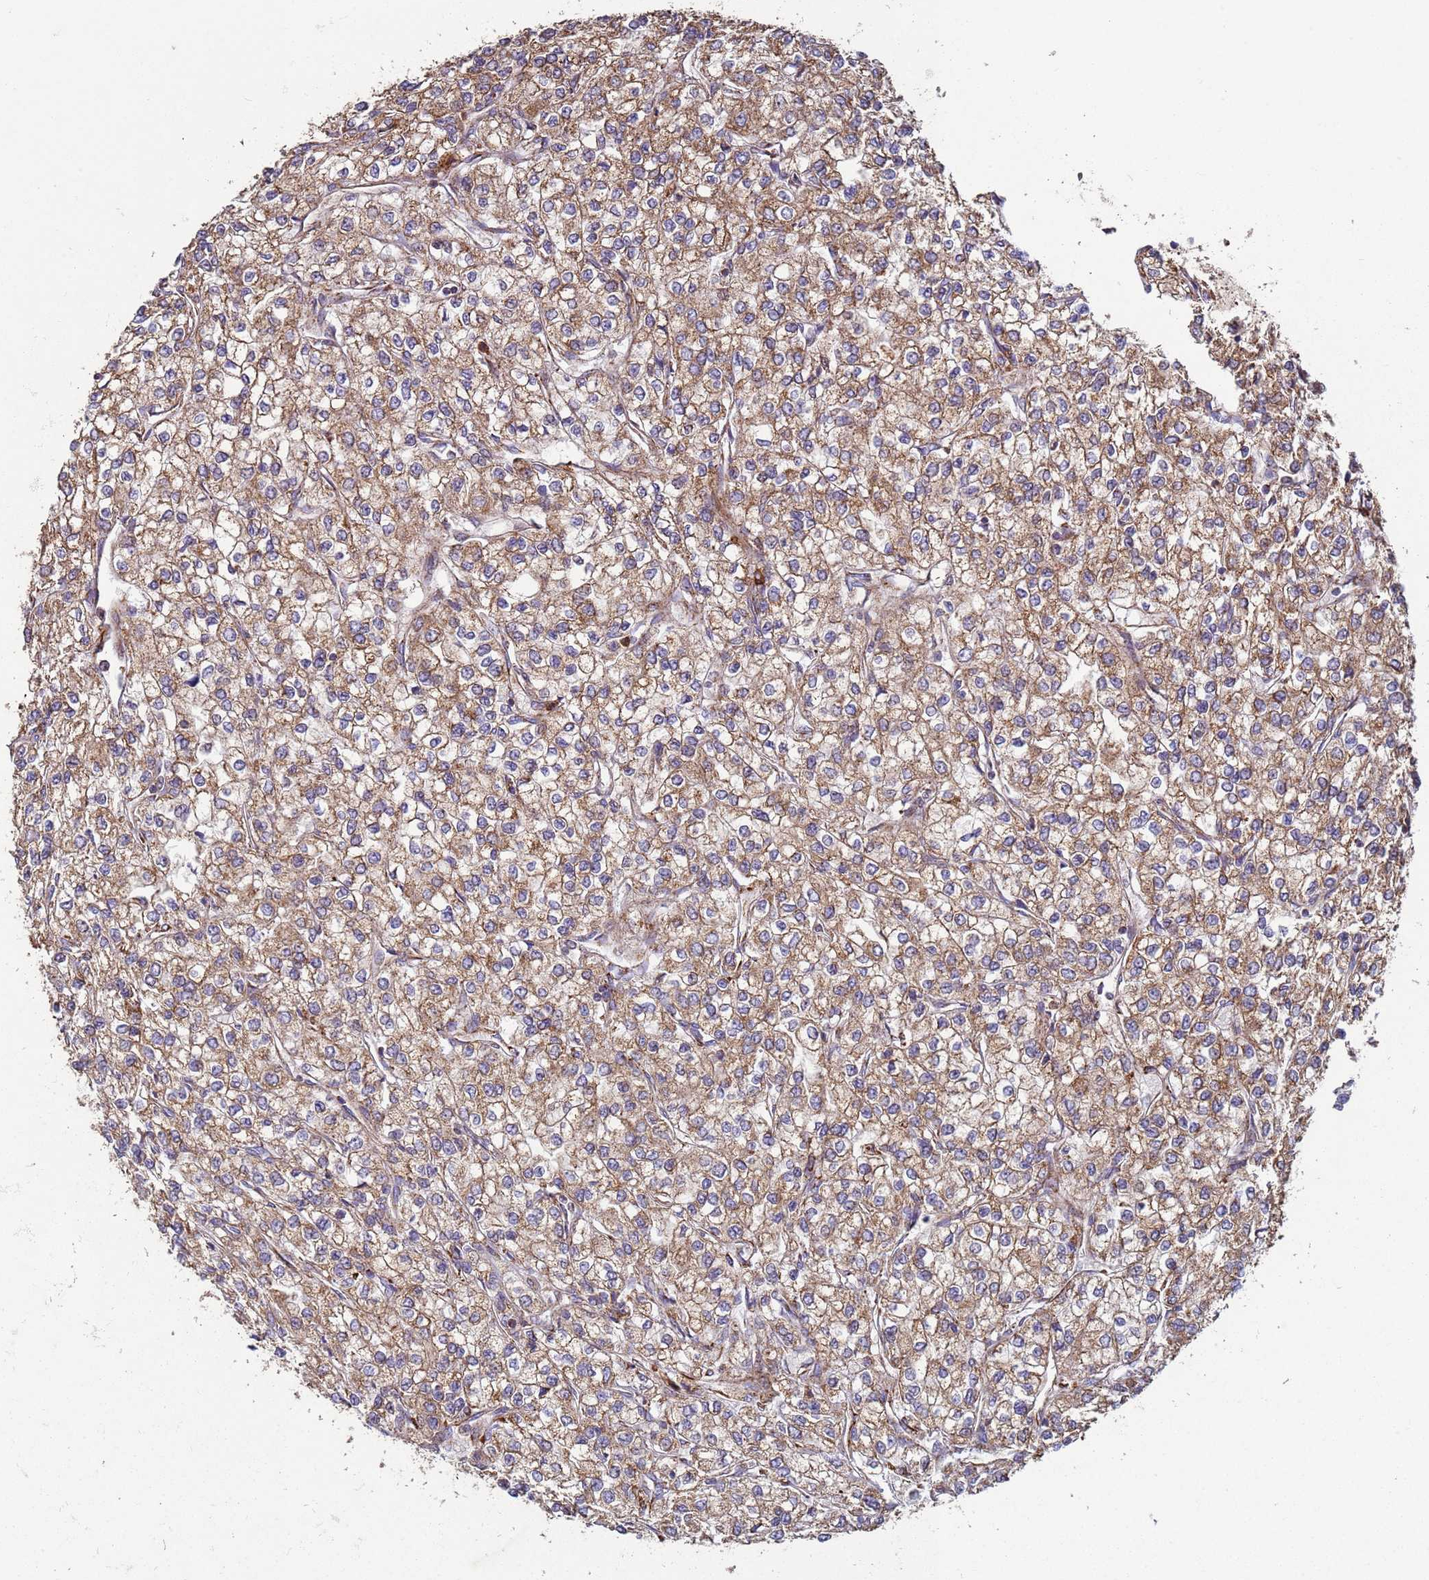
{"staining": {"intensity": "moderate", "quantity": ">75%", "location": "cytoplasmic/membranous"}, "tissue": "renal cancer", "cell_type": "Tumor cells", "image_type": "cancer", "snomed": [{"axis": "morphology", "description": "Adenocarcinoma, NOS"}, {"axis": "topography", "description": "Kidney"}], "caption": "Immunohistochemical staining of renal cancer (adenocarcinoma) reveals moderate cytoplasmic/membranous protein expression in about >75% of tumor cells.", "gene": "FBXO33", "patient": {"sex": "male", "age": 80}}